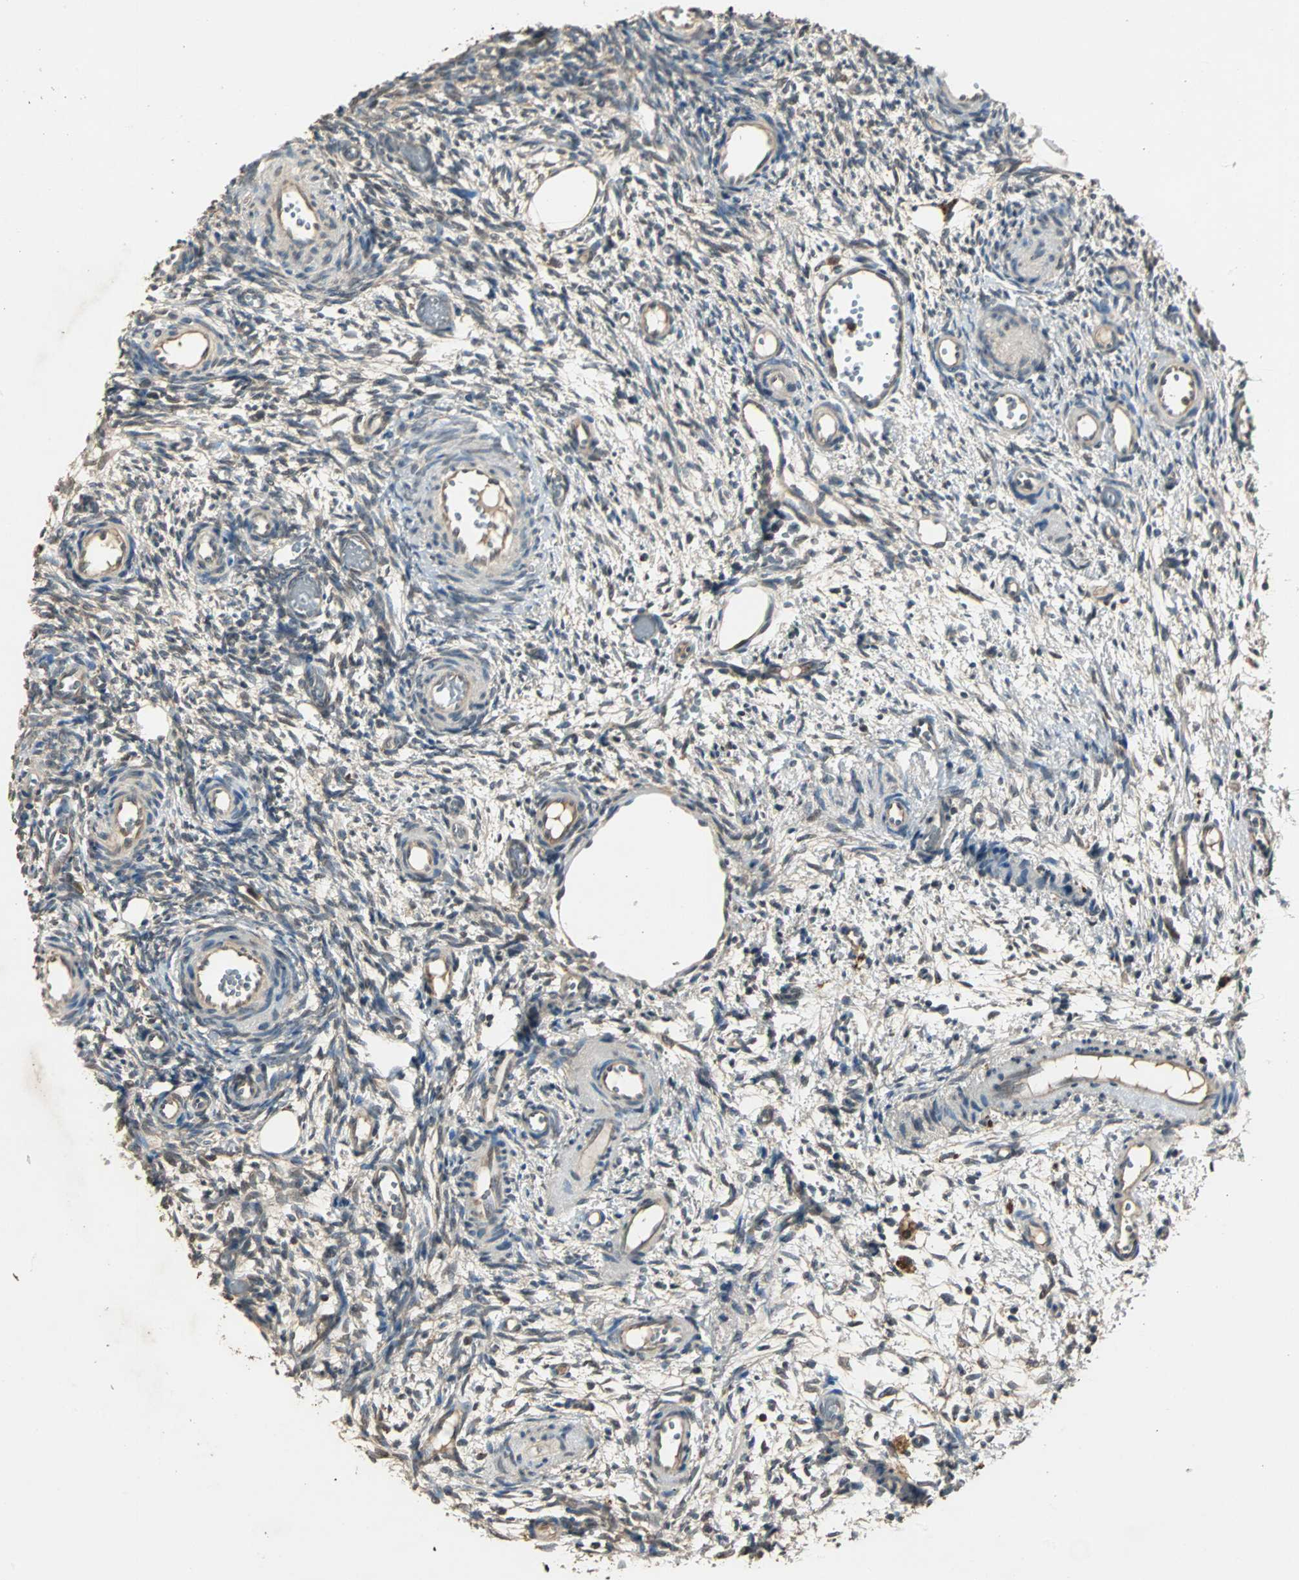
{"staining": {"intensity": "weak", "quantity": "<25%", "location": "cytoplasmic/membranous"}, "tissue": "ovary", "cell_type": "Ovarian stroma cells", "image_type": "normal", "snomed": [{"axis": "morphology", "description": "Normal tissue, NOS"}, {"axis": "topography", "description": "Ovary"}], "caption": "Ovarian stroma cells show no significant protein positivity in benign ovary. (DAB (3,3'-diaminobenzidine) immunohistochemistry (IHC) visualized using brightfield microscopy, high magnification).", "gene": "ABHD2", "patient": {"sex": "female", "age": 35}}